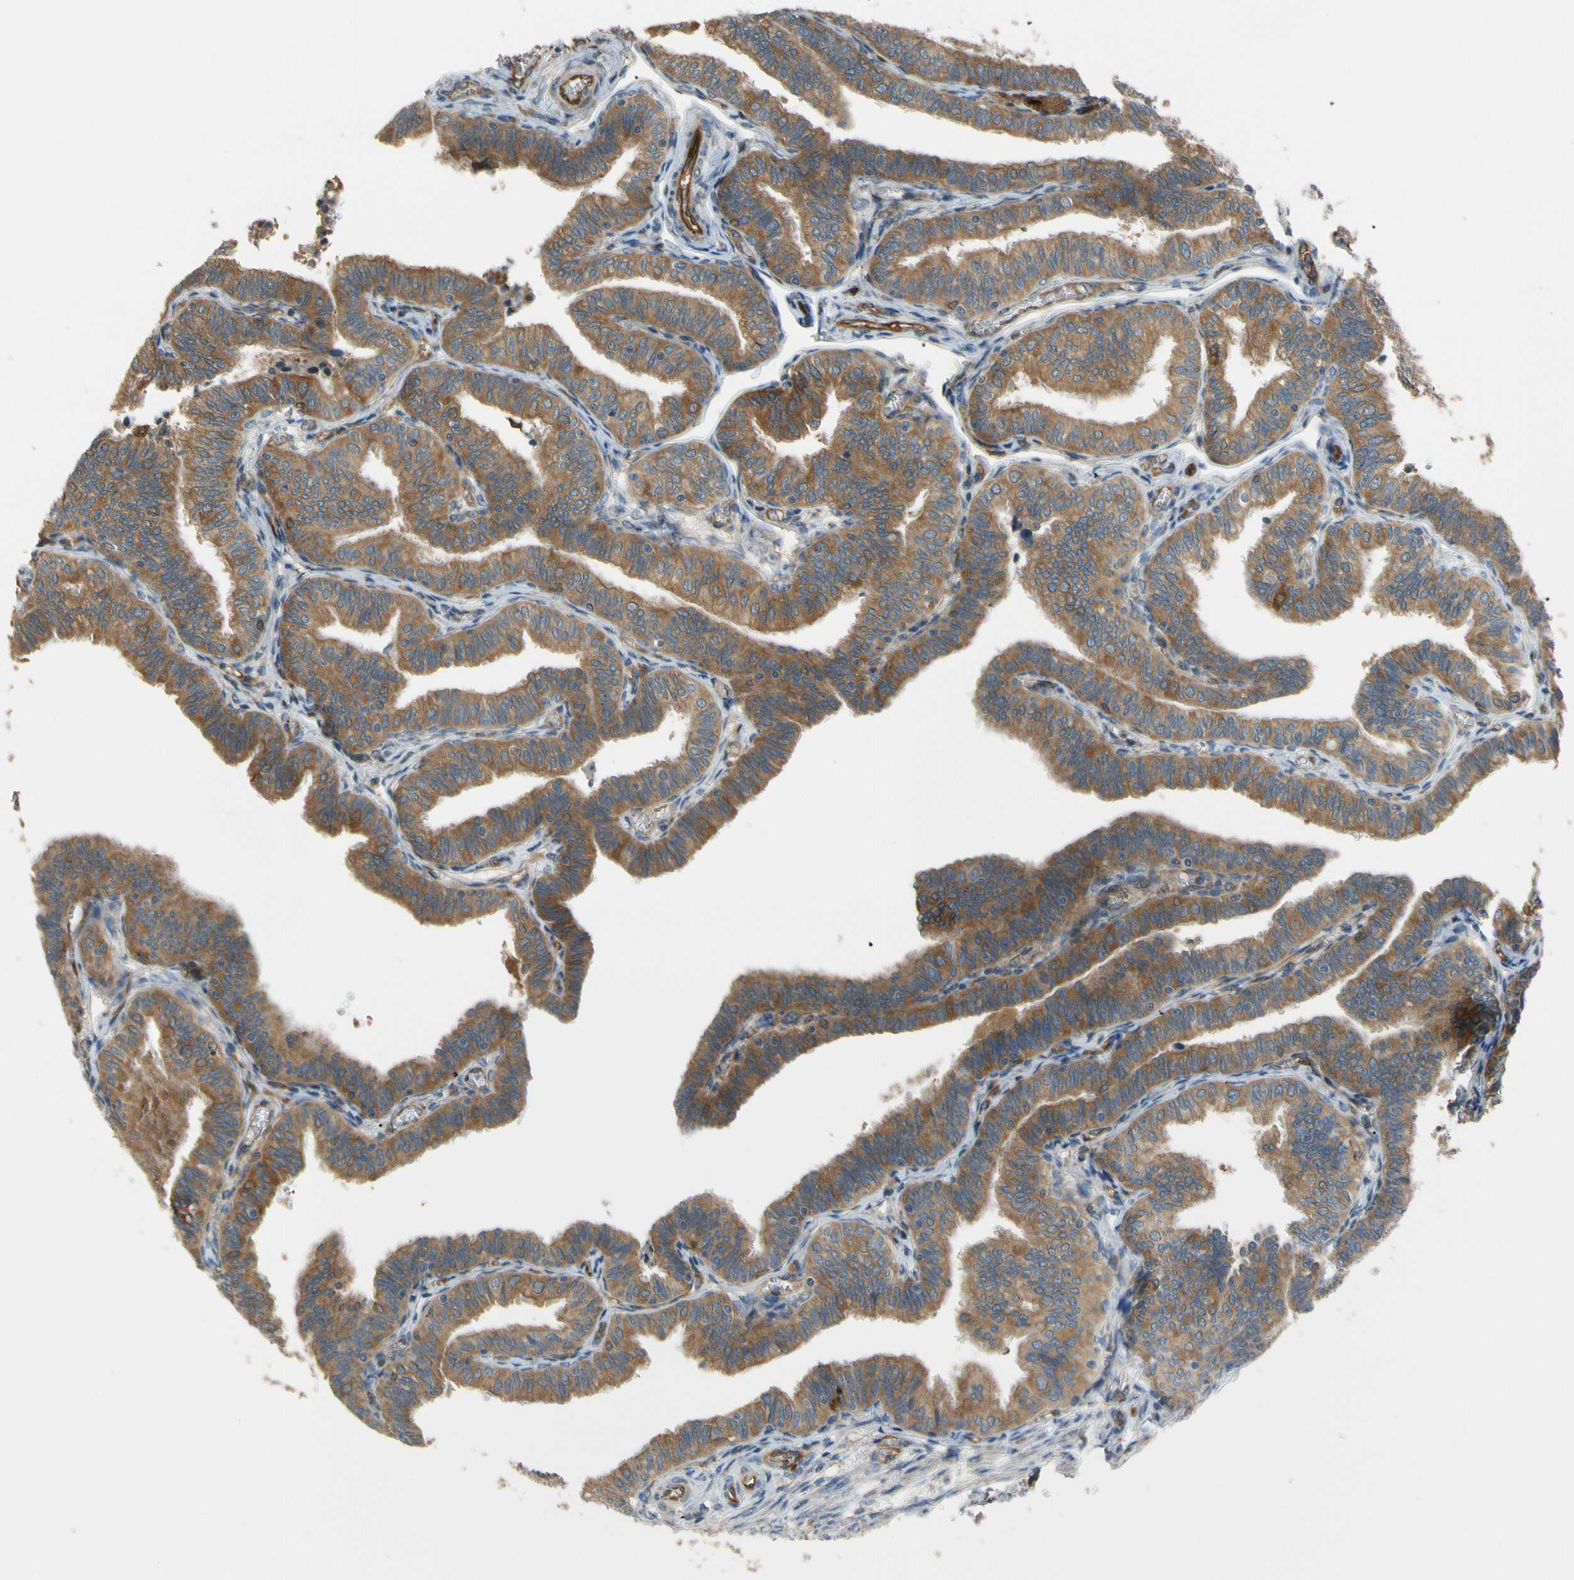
{"staining": {"intensity": "moderate", "quantity": ">75%", "location": "cytoplasmic/membranous"}, "tissue": "fallopian tube", "cell_type": "Glandular cells", "image_type": "normal", "snomed": [{"axis": "morphology", "description": "Normal tissue, NOS"}, {"axis": "topography", "description": "Fallopian tube"}], "caption": "Moderate cytoplasmic/membranous expression for a protein is present in approximately >75% of glandular cells of normal fallopian tube using immunohistochemistry.", "gene": "PARP14", "patient": {"sex": "female", "age": 46}}